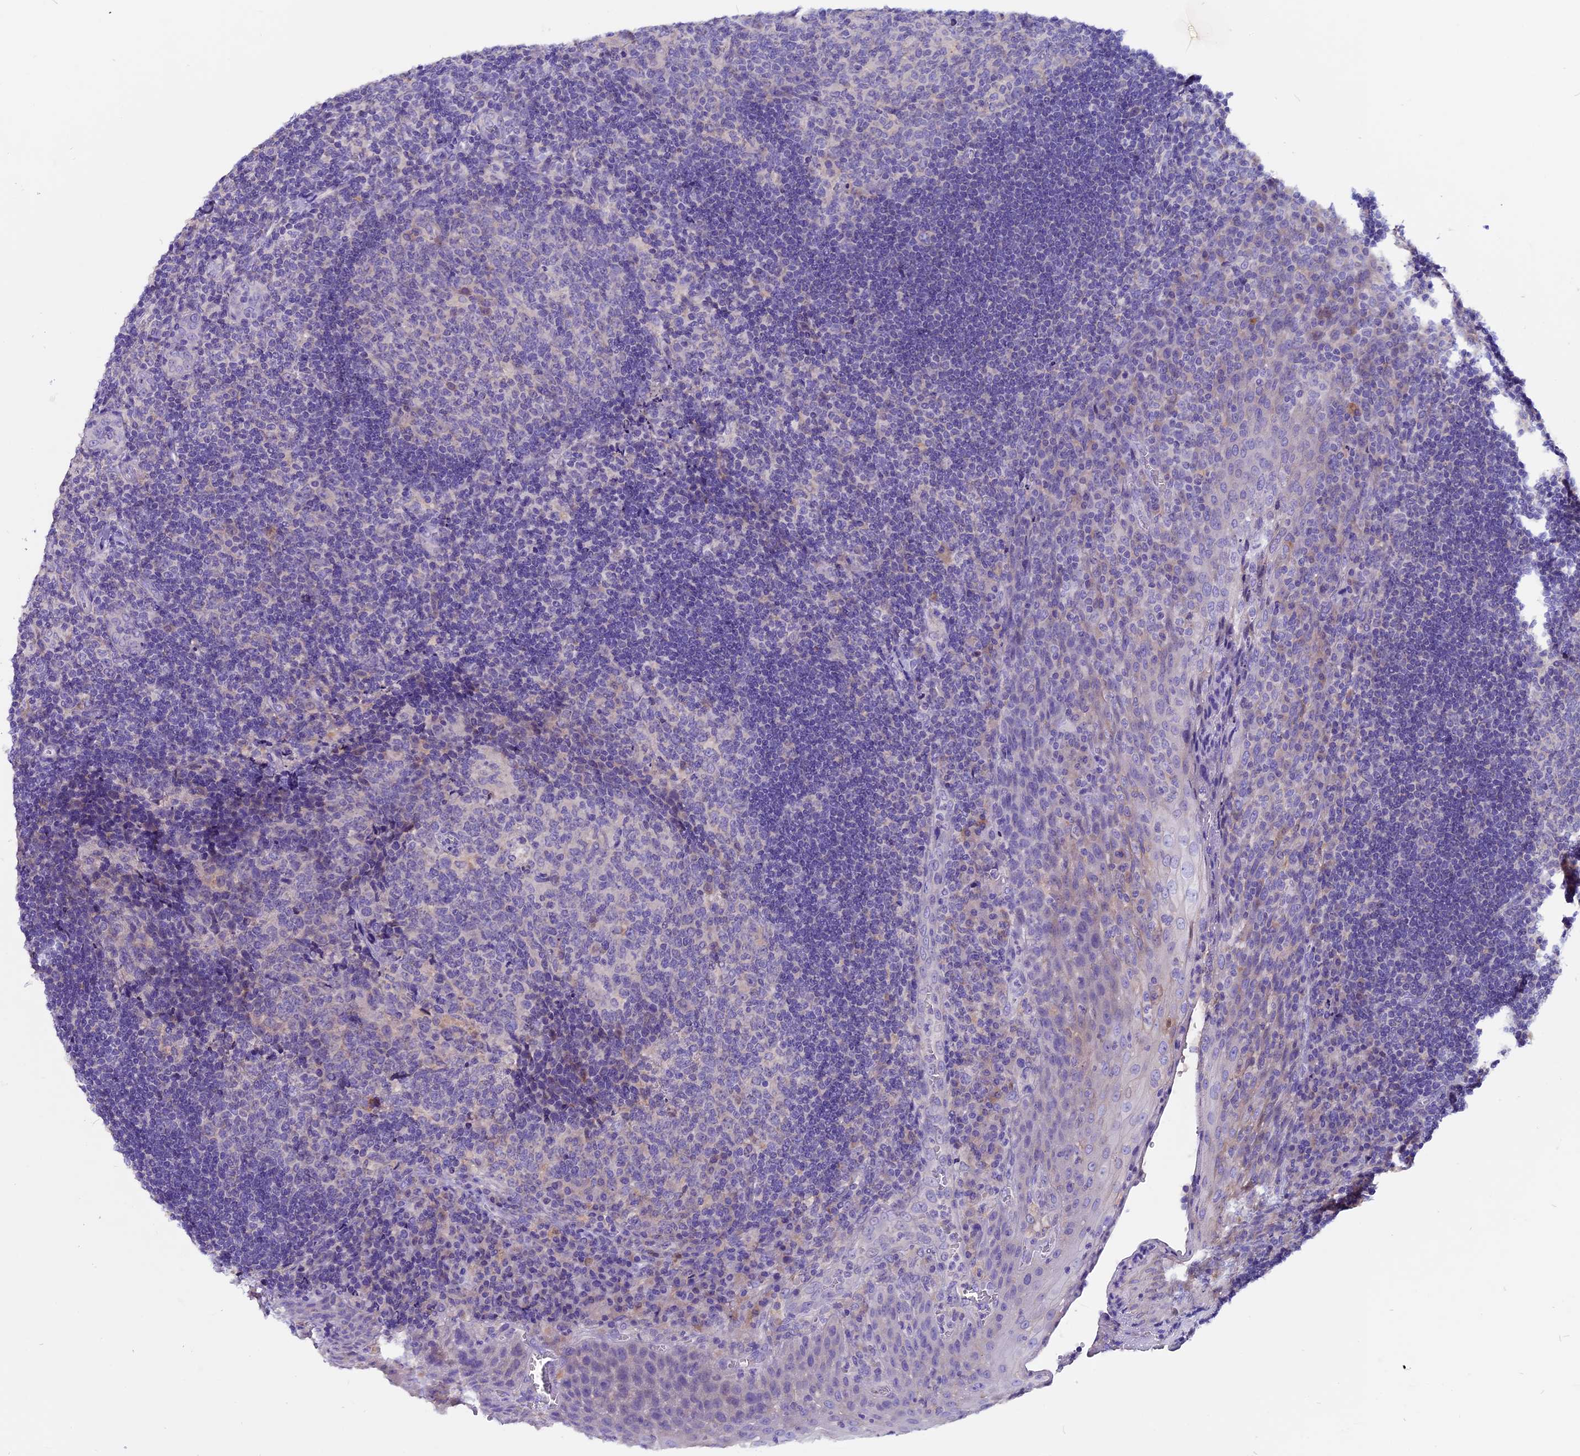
{"staining": {"intensity": "negative", "quantity": "none", "location": "none"}, "tissue": "tonsil", "cell_type": "Germinal center cells", "image_type": "normal", "snomed": [{"axis": "morphology", "description": "Normal tissue, NOS"}, {"axis": "topography", "description": "Tonsil"}], "caption": "This is a image of IHC staining of unremarkable tonsil, which shows no expression in germinal center cells. (DAB immunohistochemistry (IHC) visualized using brightfield microscopy, high magnification).", "gene": "CCBE1", "patient": {"sex": "male", "age": 17}}